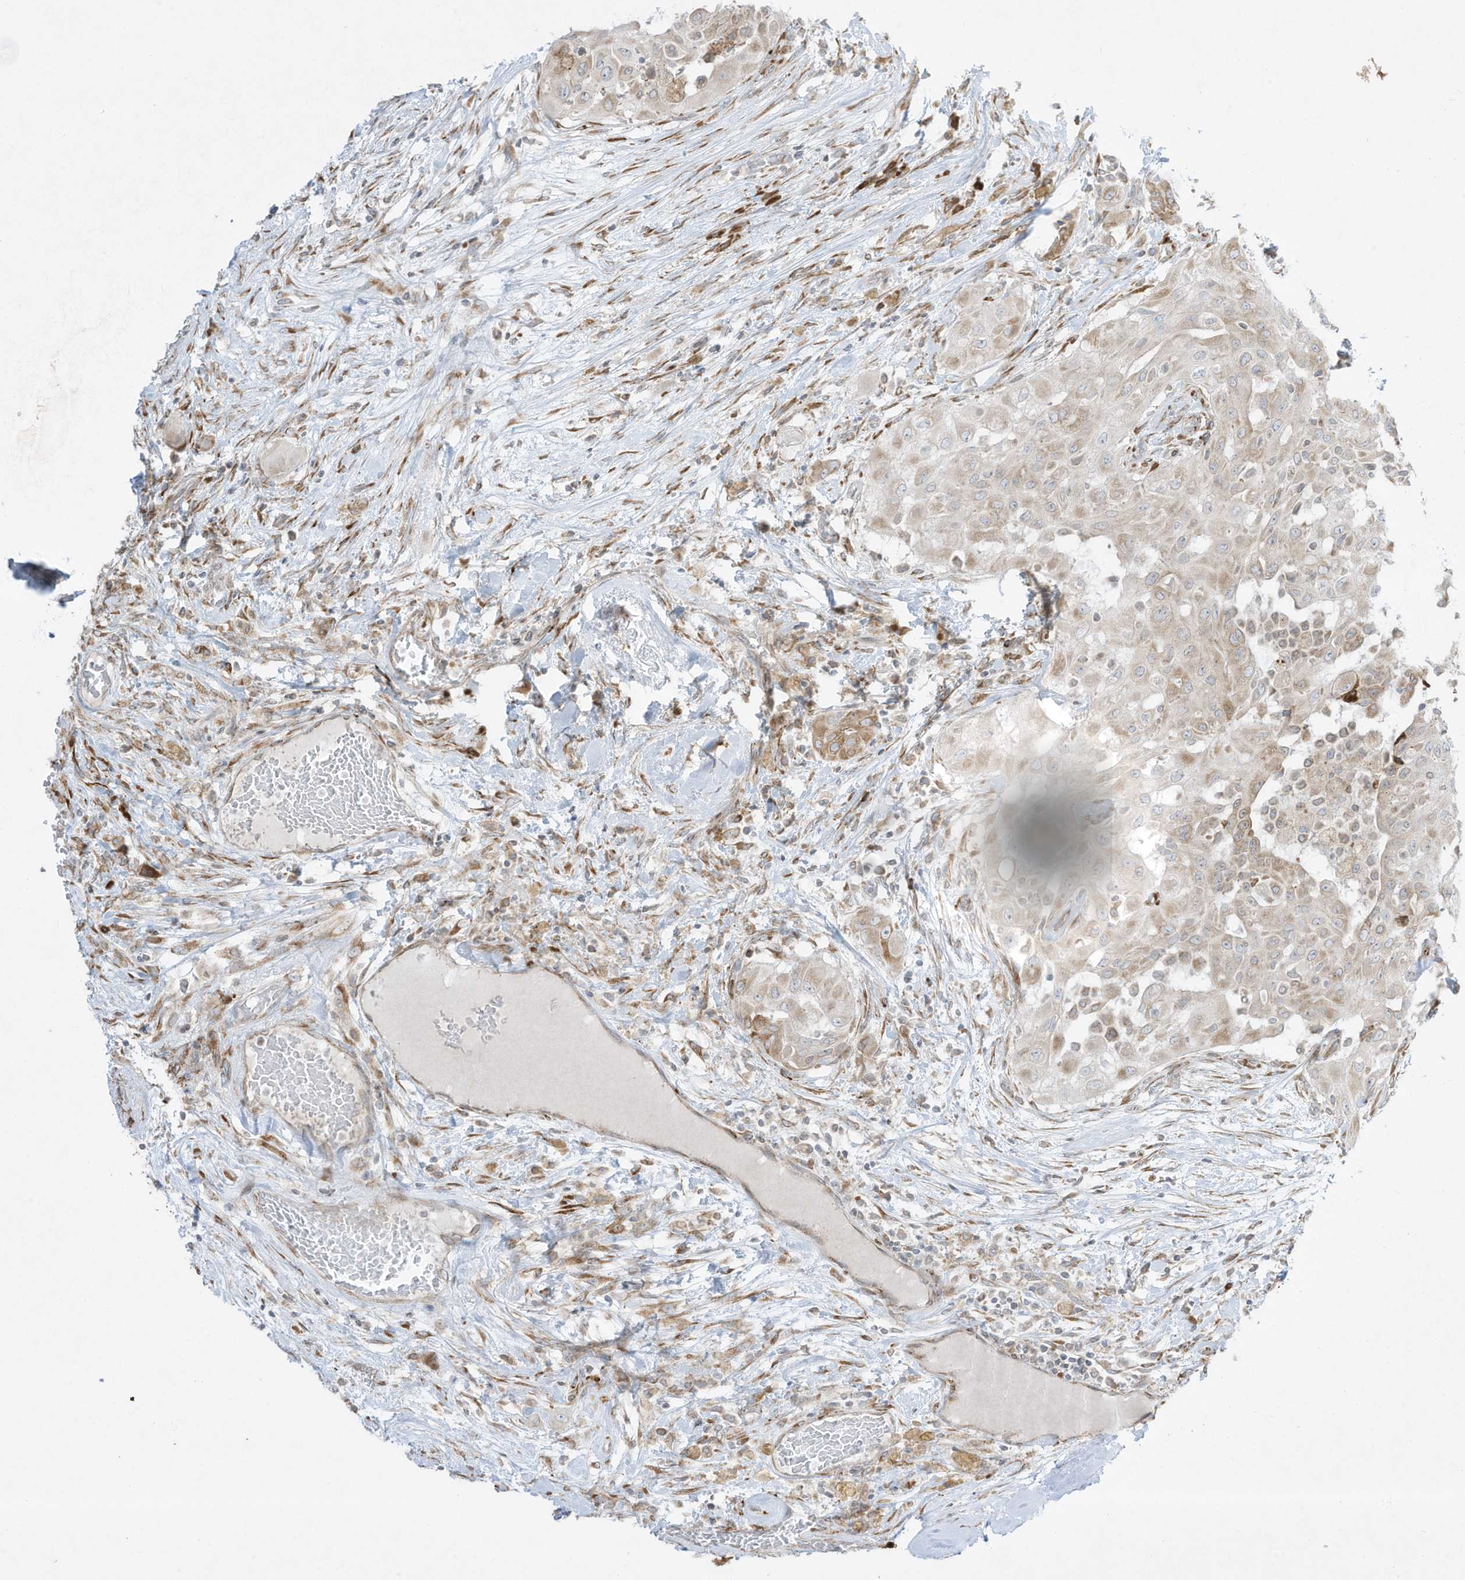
{"staining": {"intensity": "weak", "quantity": "<25%", "location": "cytoplasmic/membranous"}, "tissue": "thyroid cancer", "cell_type": "Tumor cells", "image_type": "cancer", "snomed": [{"axis": "morphology", "description": "Papillary adenocarcinoma, NOS"}, {"axis": "topography", "description": "Thyroid gland"}], "caption": "Immunohistochemistry photomicrograph of thyroid cancer stained for a protein (brown), which reveals no positivity in tumor cells. (DAB (3,3'-diaminobenzidine) IHC, high magnification).", "gene": "PTK6", "patient": {"sex": "female", "age": 59}}